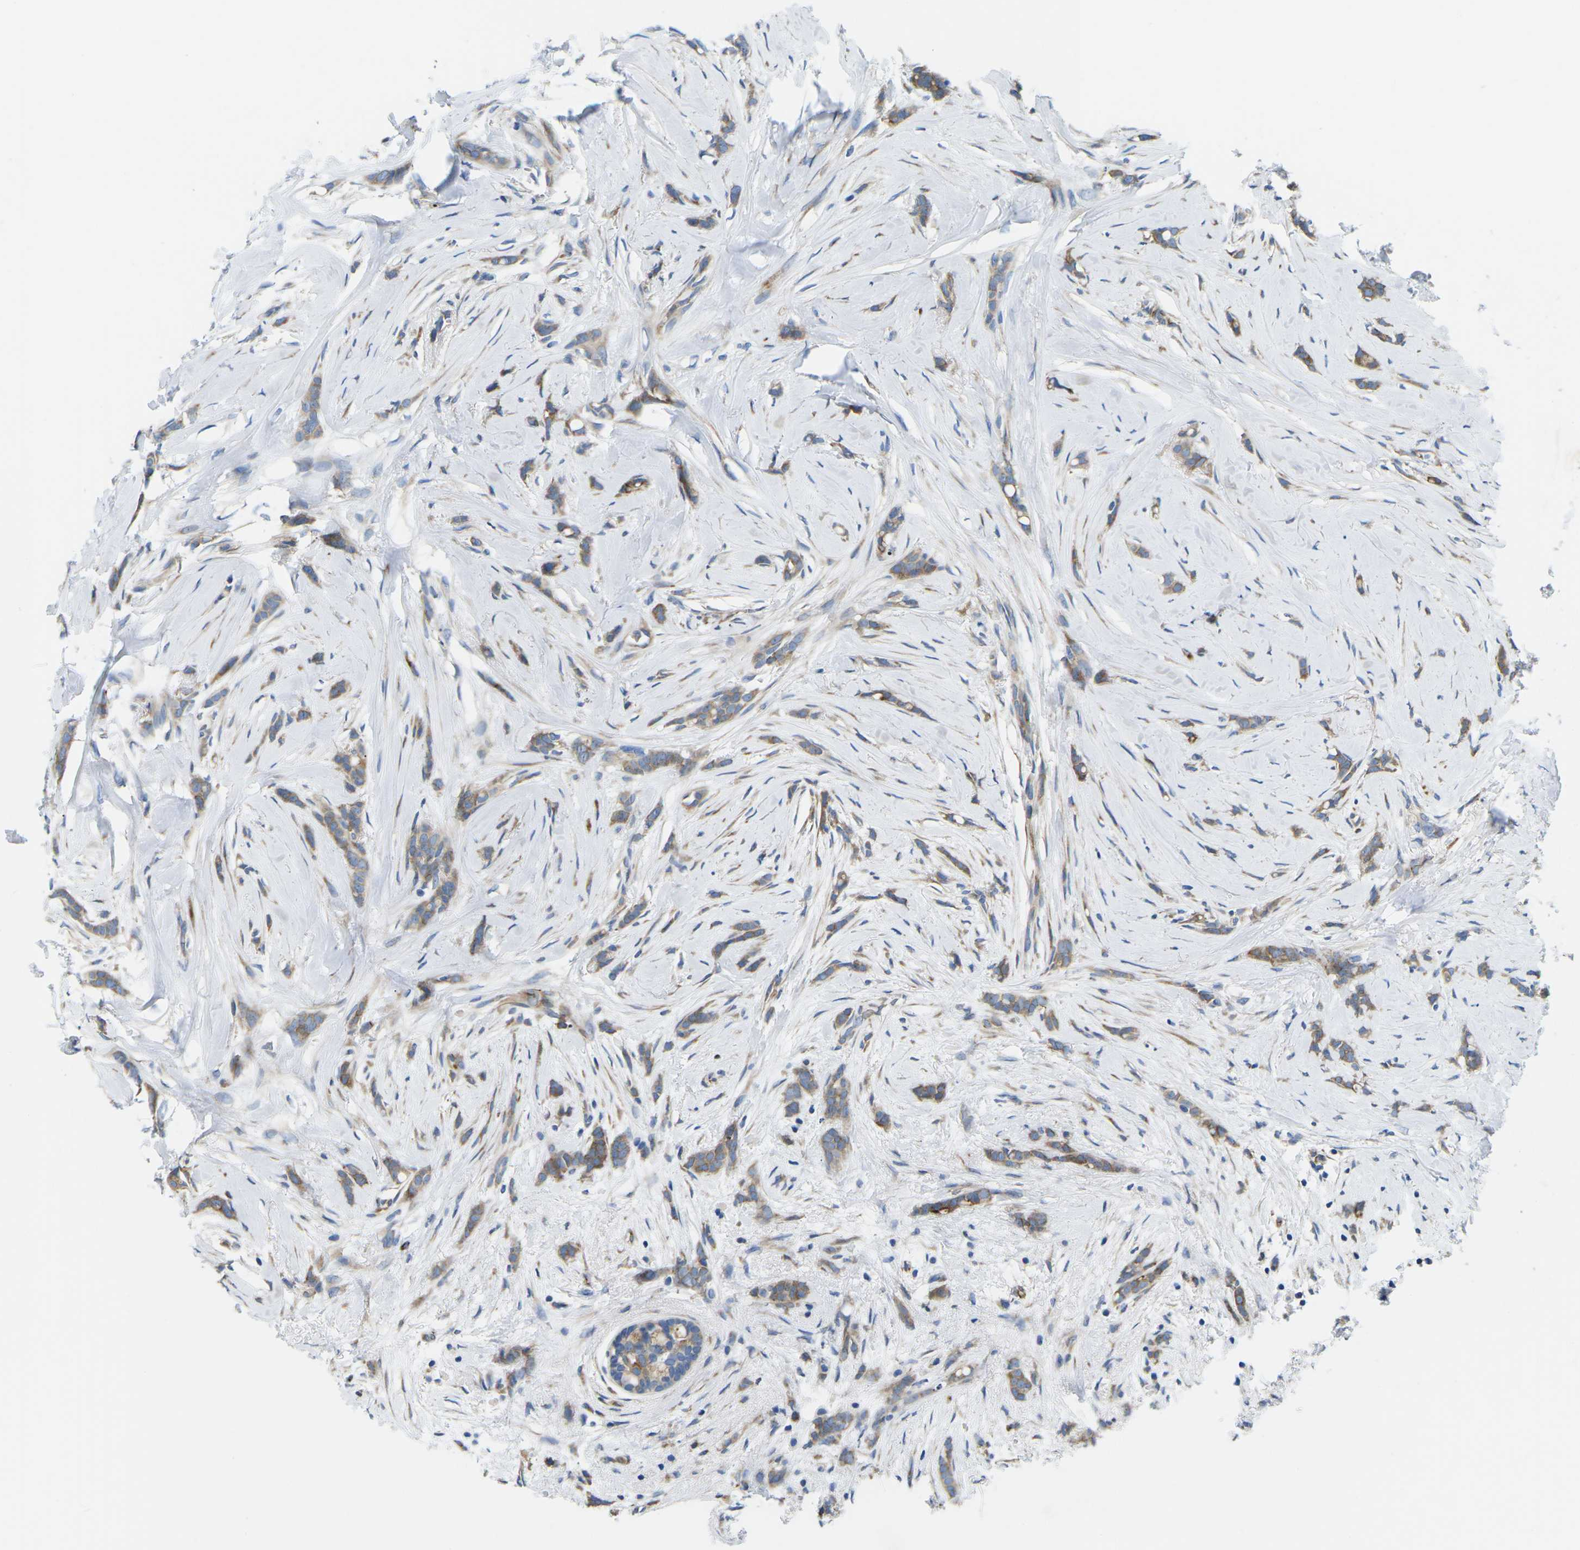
{"staining": {"intensity": "moderate", "quantity": ">75%", "location": "cytoplasmic/membranous"}, "tissue": "breast cancer", "cell_type": "Tumor cells", "image_type": "cancer", "snomed": [{"axis": "morphology", "description": "Lobular carcinoma, in situ"}, {"axis": "morphology", "description": "Lobular carcinoma"}, {"axis": "topography", "description": "Breast"}], "caption": "Moderate cytoplasmic/membranous protein expression is seen in approximately >75% of tumor cells in lobular carcinoma in situ (breast).", "gene": "TMEFF2", "patient": {"sex": "female", "age": 41}}